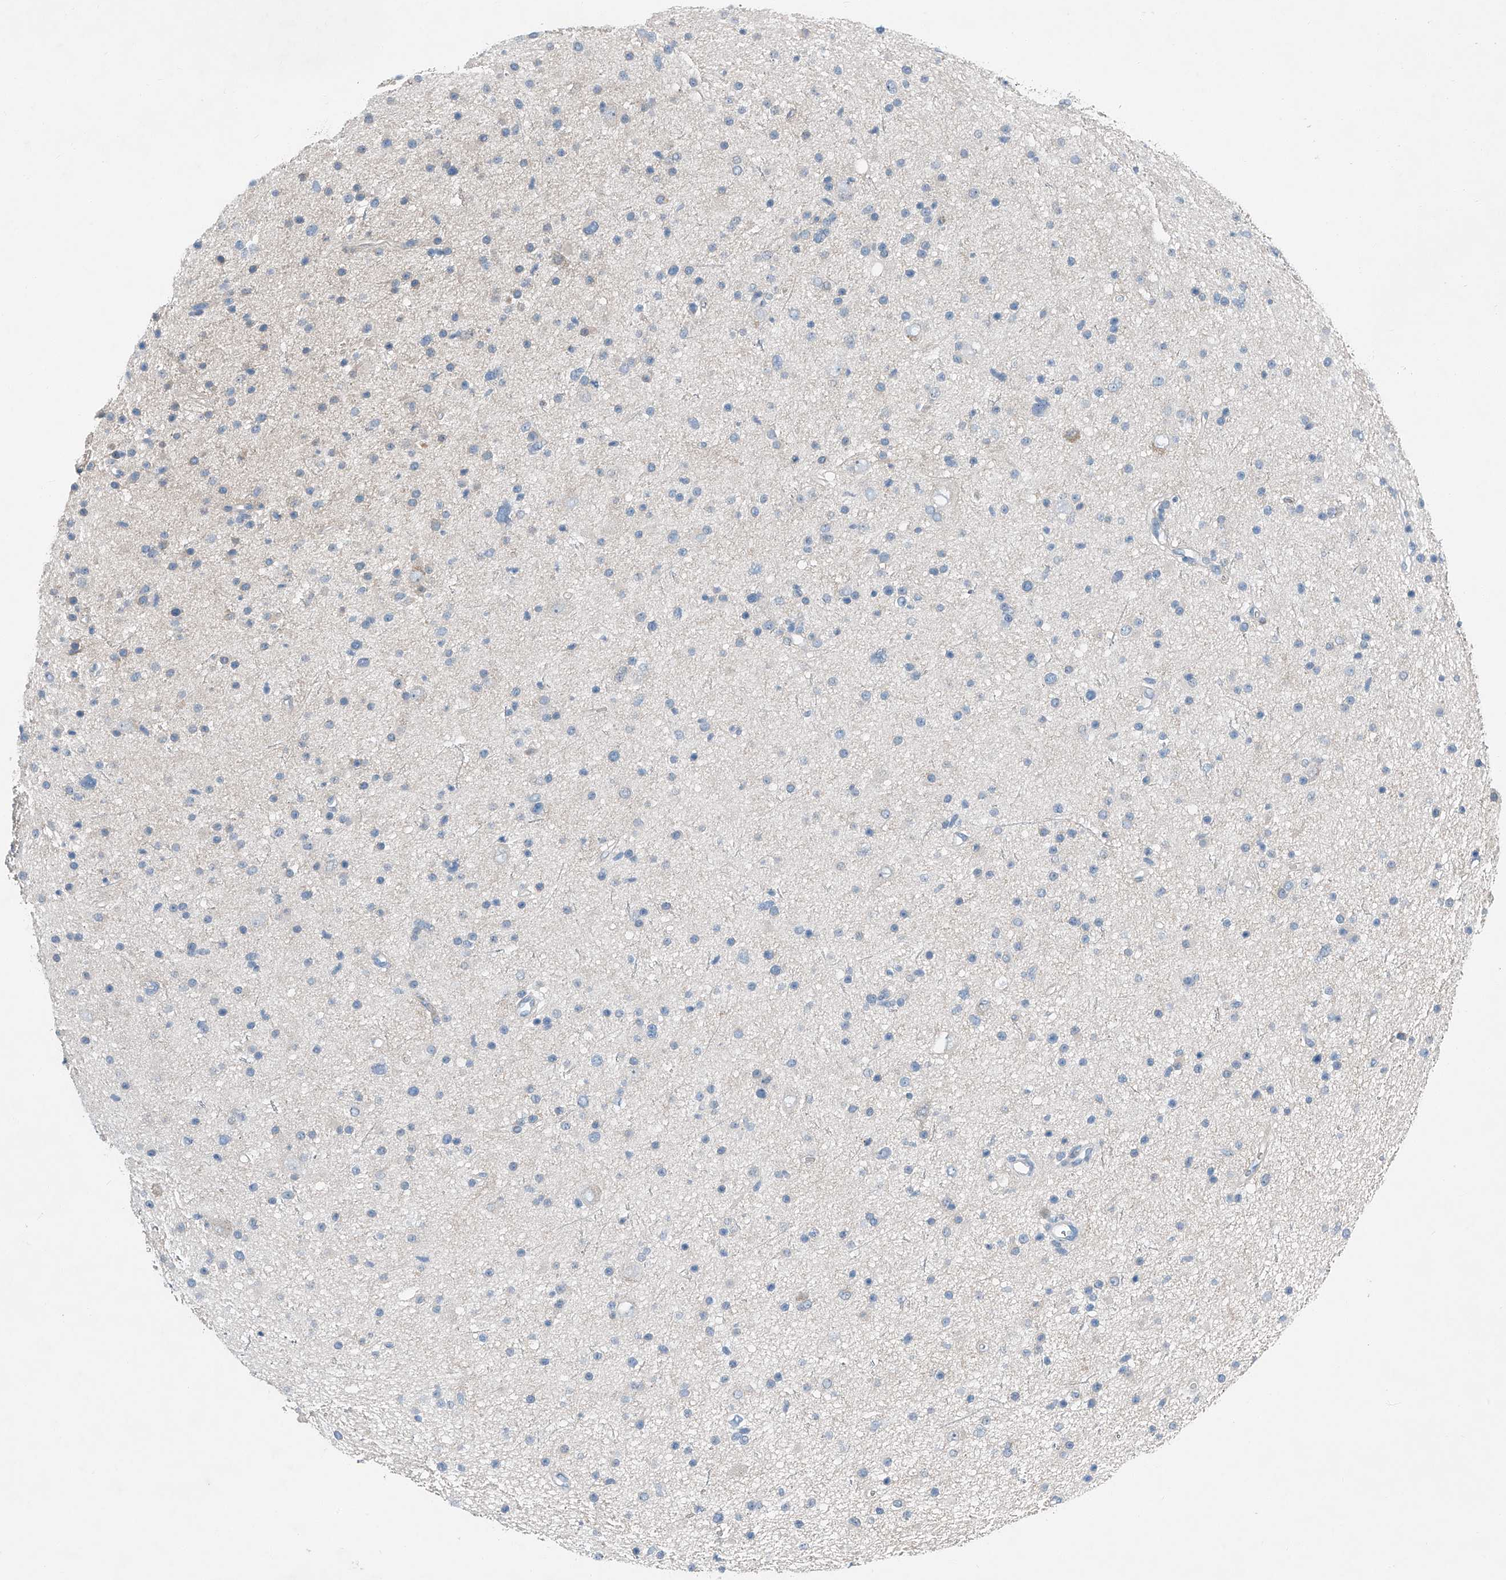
{"staining": {"intensity": "negative", "quantity": "none", "location": "none"}, "tissue": "glioma", "cell_type": "Tumor cells", "image_type": "cancer", "snomed": [{"axis": "morphology", "description": "Glioma, malignant, Low grade"}, {"axis": "topography", "description": "Cerebral cortex"}], "caption": "IHC image of glioma stained for a protein (brown), which exhibits no expression in tumor cells. The staining is performed using DAB (3,3'-diaminobenzidine) brown chromogen with nuclei counter-stained in using hematoxylin.", "gene": "MDGA1", "patient": {"sex": "female", "age": 39}}